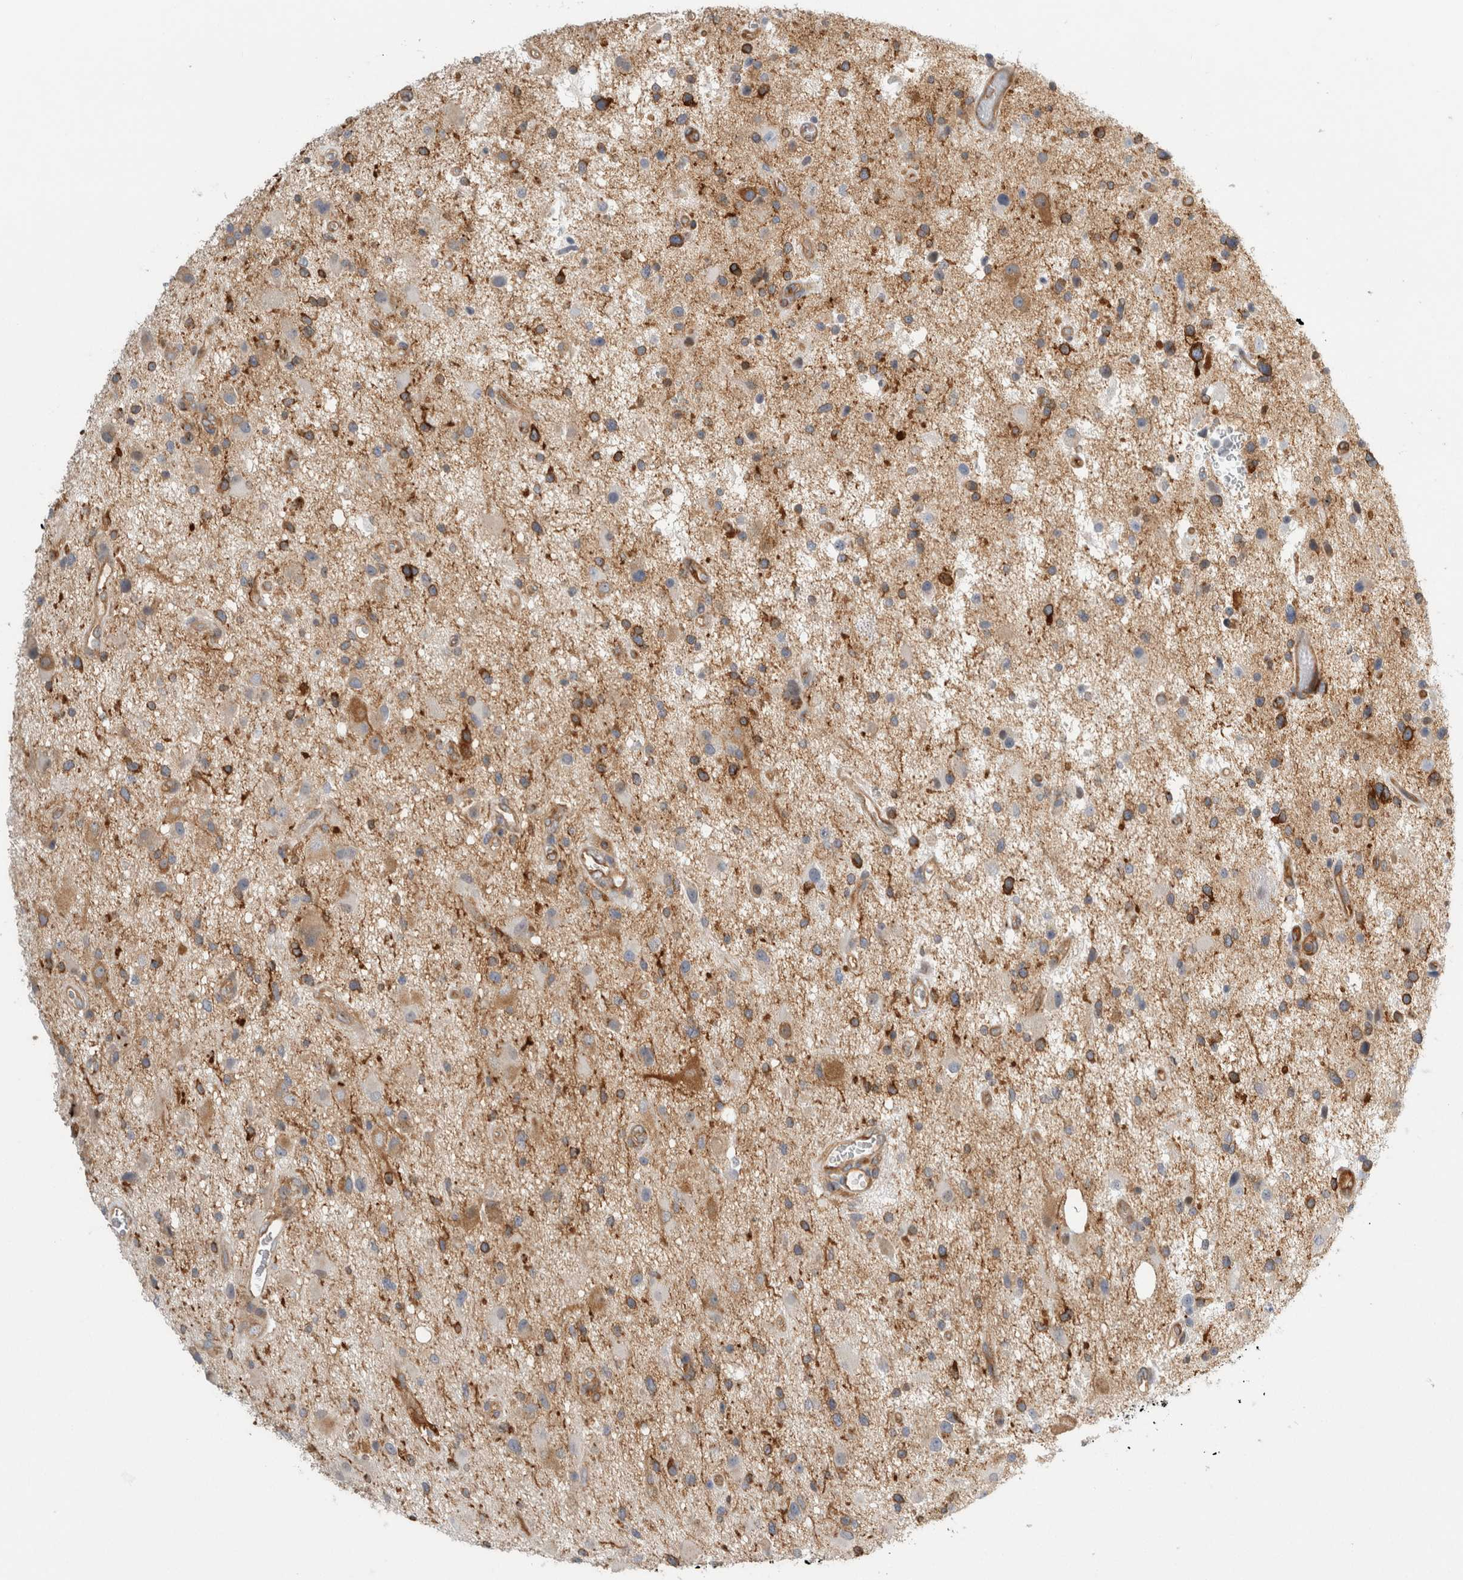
{"staining": {"intensity": "moderate", "quantity": ">75%", "location": "cytoplasmic/membranous"}, "tissue": "glioma", "cell_type": "Tumor cells", "image_type": "cancer", "snomed": [{"axis": "morphology", "description": "Glioma, malignant, High grade"}, {"axis": "topography", "description": "Brain"}], "caption": "High-magnification brightfield microscopy of glioma stained with DAB (3,3'-diaminobenzidine) (brown) and counterstained with hematoxylin (blue). tumor cells exhibit moderate cytoplasmic/membranous expression is present in approximately>75% of cells. The protein of interest is stained brown, and the nuclei are stained in blue (DAB (3,3'-diaminobenzidine) IHC with brightfield microscopy, high magnification).", "gene": "PEX6", "patient": {"sex": "male", "age": 33}}